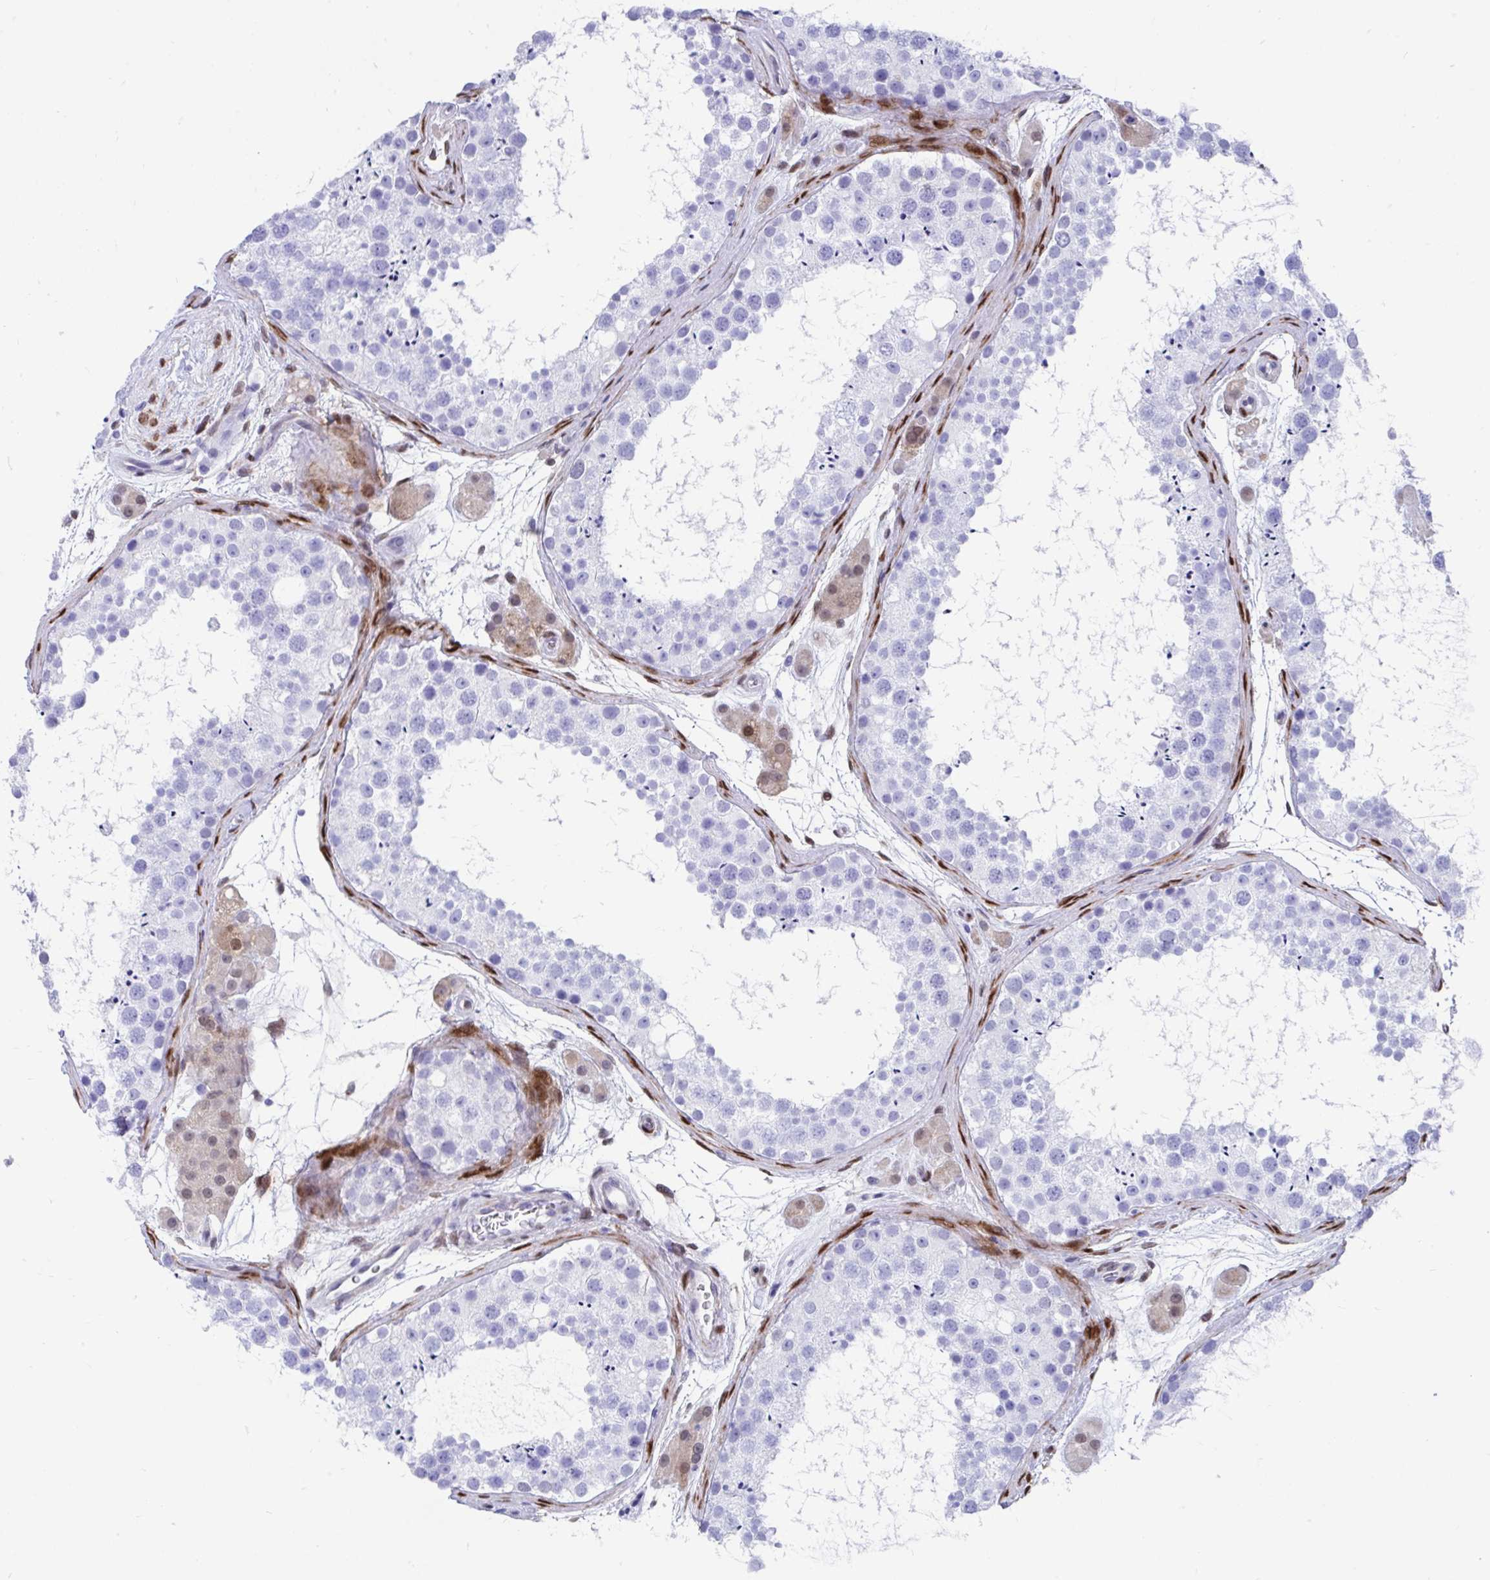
{"staining": {"intensity": "negative", "quantity": "none", "location": "none"}, "tissue": "testis", "cell_type": "Cells in seminiferous ducts", "image_type": "normal", "snomed": [{"axis": "morphology", "description": "Normal tissue, NOS"}, {"axis": "topography", "description": "Testis"}], "caption": "A histopathology image of testis stained for a protein exhibits no brown staining in cells in seminiferous ducts. (DAB immunohistochemistry (IHC) visualized using brightfield microscopy, high magnification).", "gene": "RBPMS", "patient": {"sex": "male", "age": 41}}